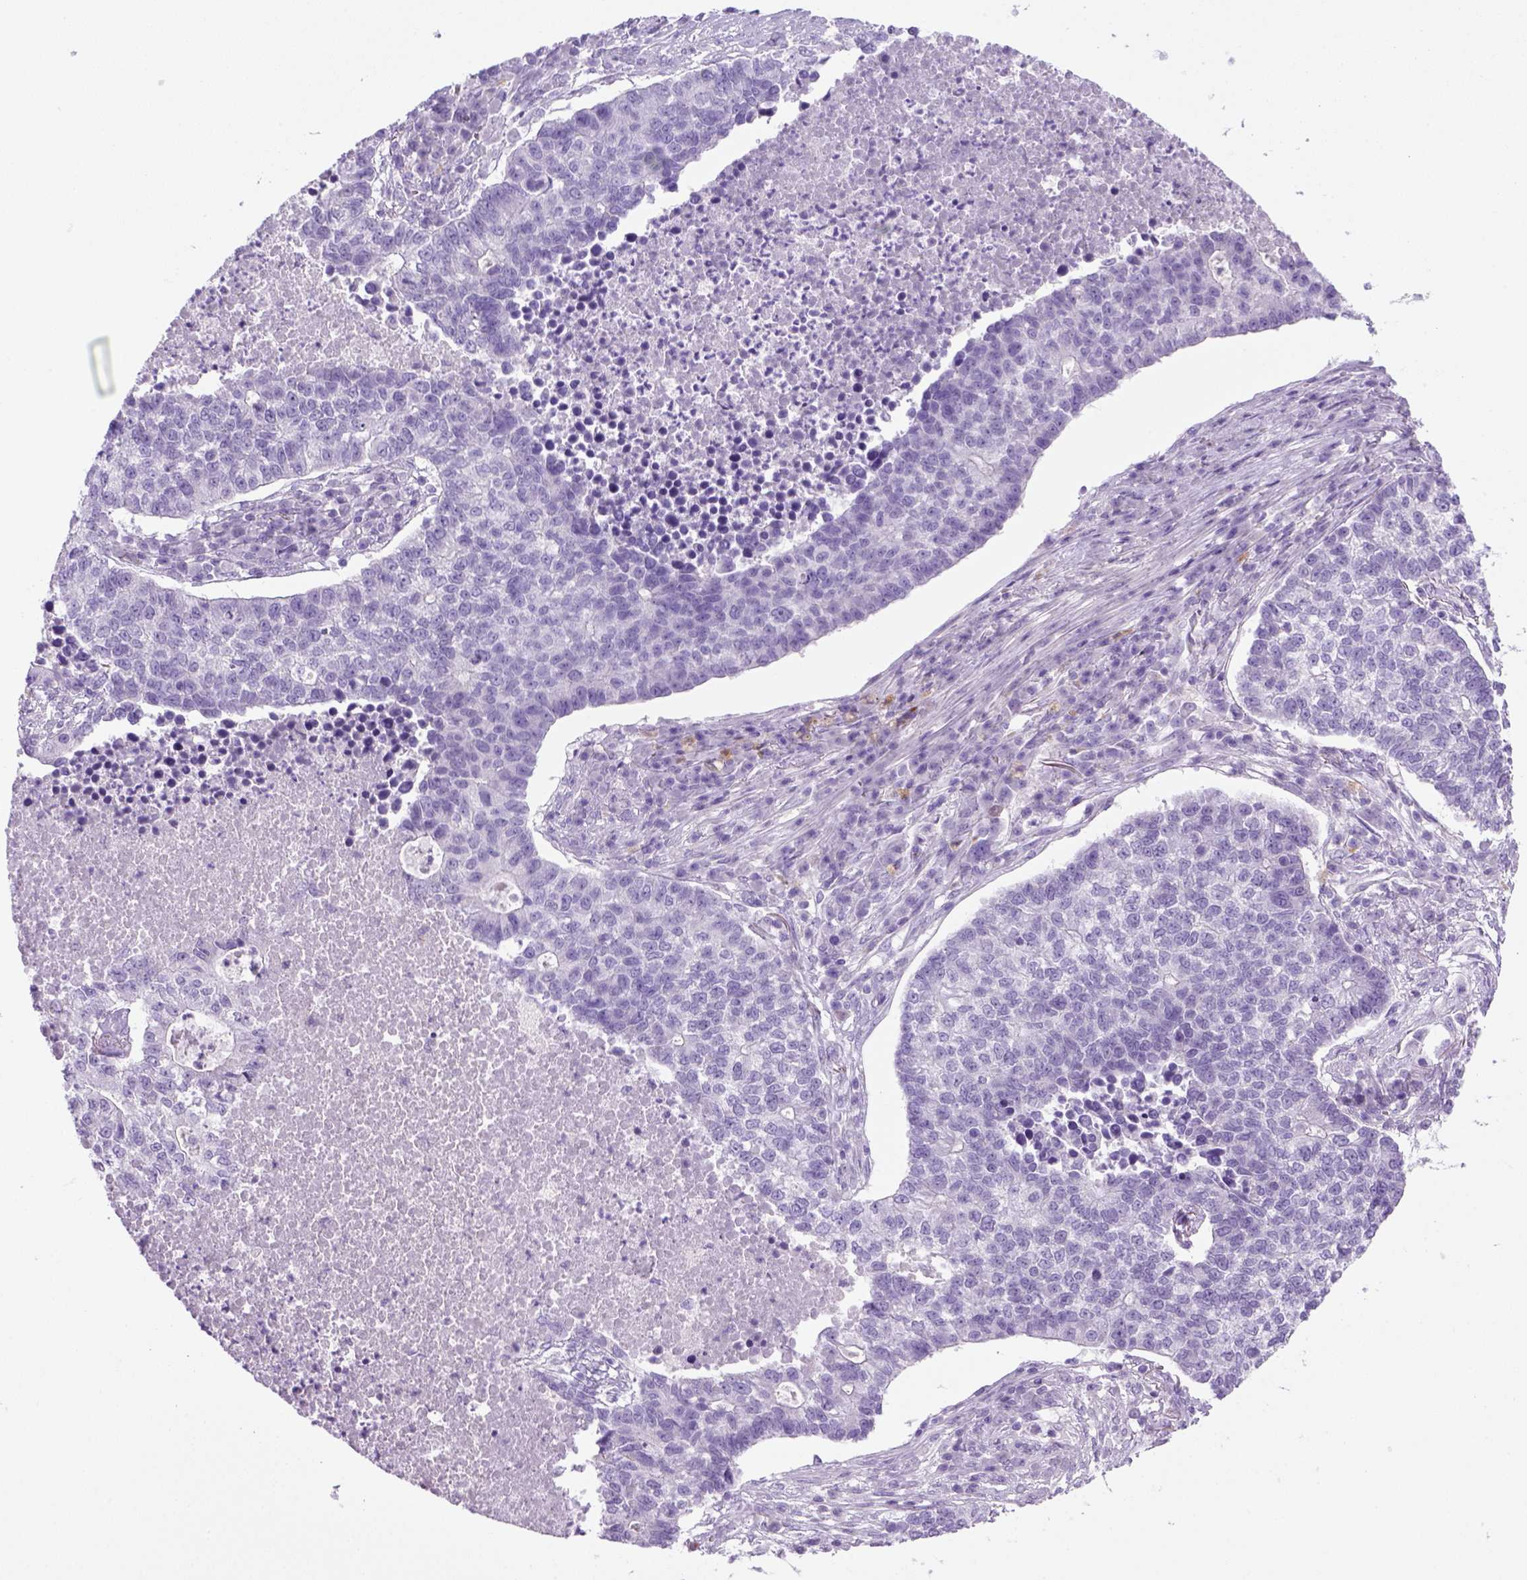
{"staining": {"intensity": "negative", "quantity": "none", "location": "none"}, "tissue": "lung cancer", "cell_type": "Tumor cells", "image_type": "cancer", "snomed": [{"axis": "morphology", "description": "Adenocarcinoma, NOS"}, {"axis": "topography", "description": "Lung"}], "caption": "This histopathology image is of lung cancer (adenocarcinoma) stained with immunohistochemistry to label a protein in brown with the nuclei are counter-stained blue. There is no expression in tumor cells.", "gene": "KRT71", "patient": {"sex": "male", "age": 57}}